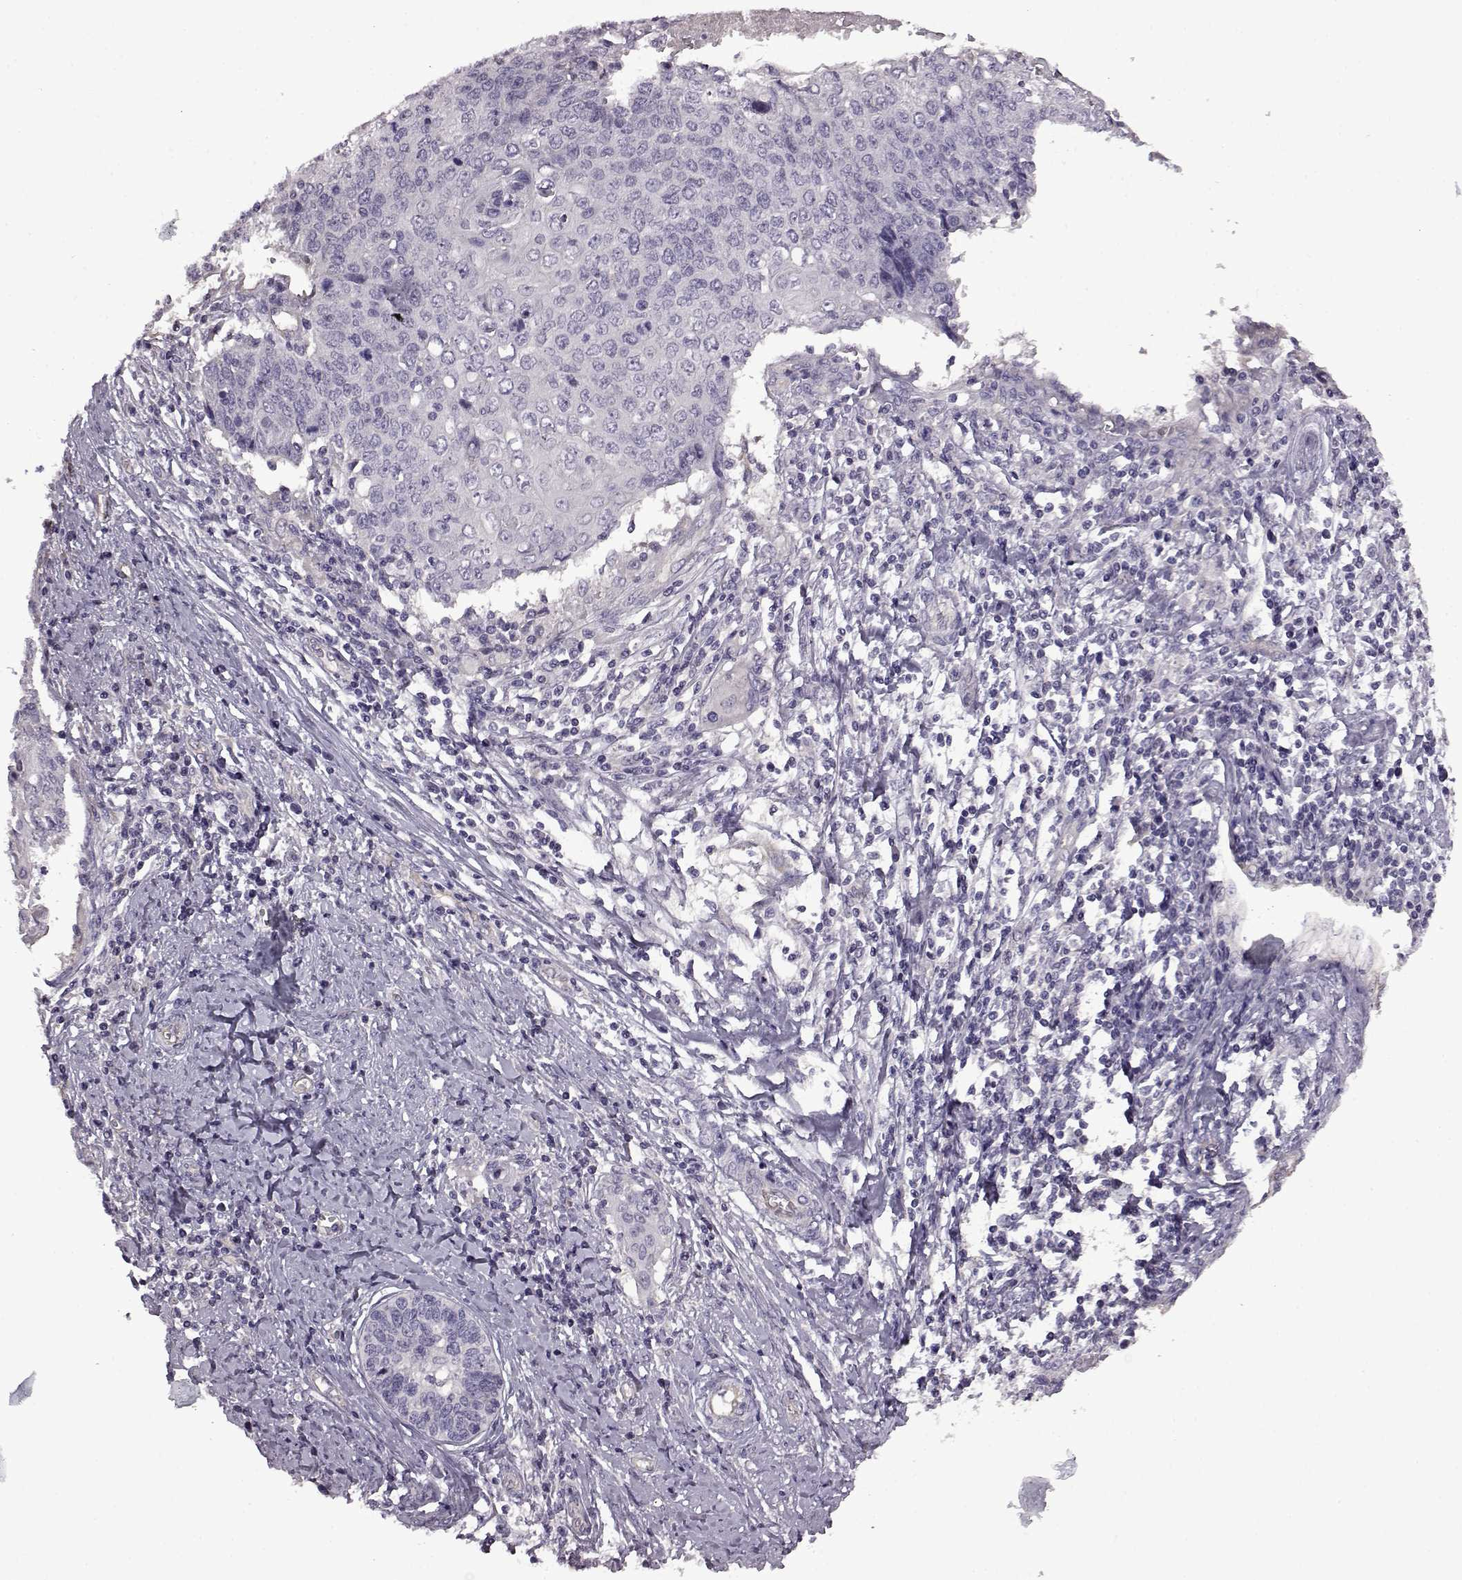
{"staining": {"intensity": "negative", "quantity": "none", "location": "none"}, "tissue": "cervical cancer", "cell_type": "Tumor cells", "image_type": "cancer", "snomed": [{"axis": "morphology", "description": "Squamous cell carcinoma, NOS"}, {"axis": "topography", "description": "Cervix"}], "caption": "High power microscopy photomicrograph of an immunohistochemistry (IHC) photomicrograph of cervical squamous cell carcinoma, revealing no significant staining in tumor cells.", "gene": "EDDM3B", "patient": {"sex": "female", "age": 39}}